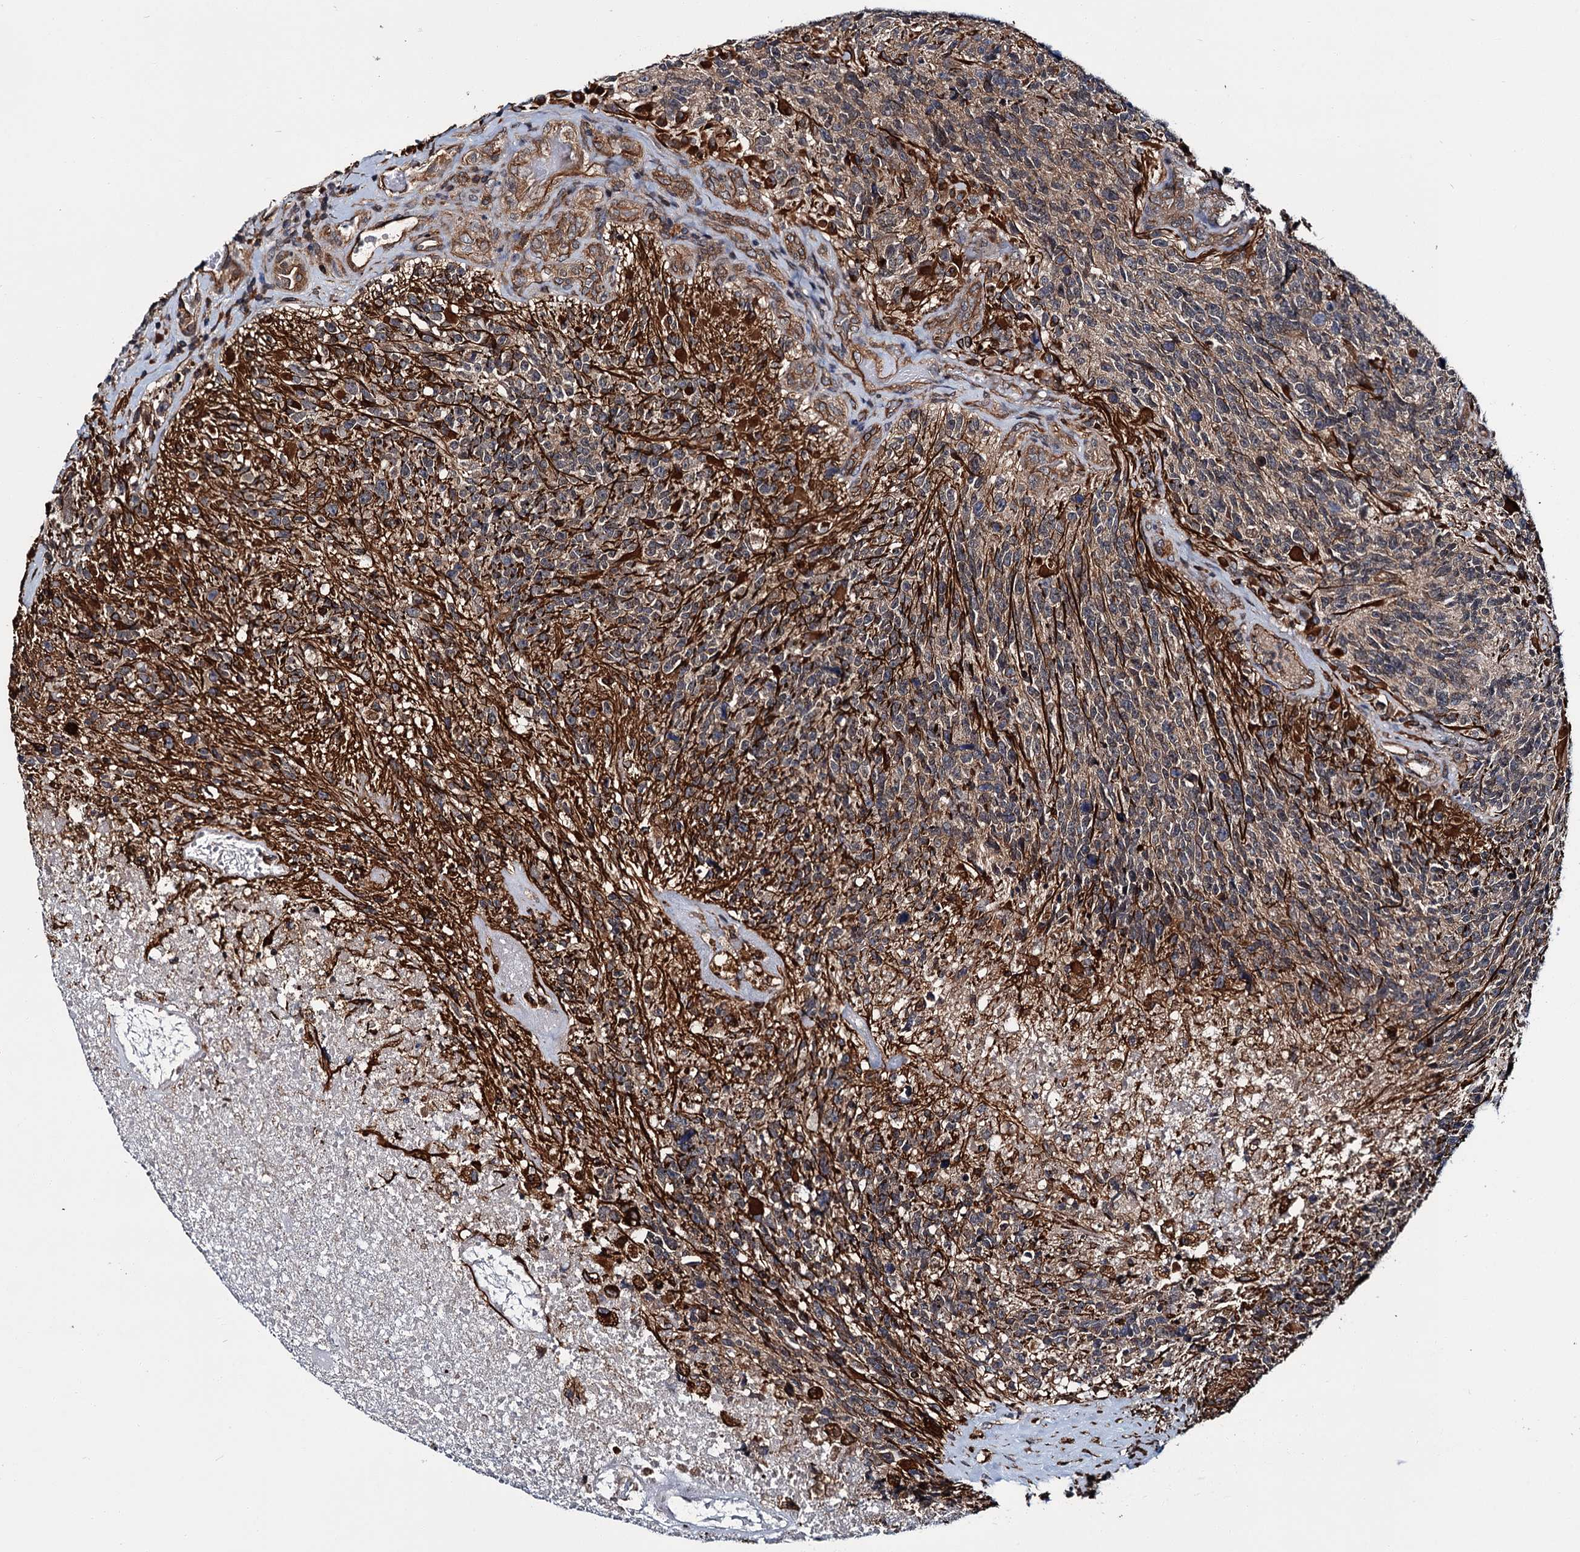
{"staining": {"intensity": "negative", "quantity": "none", "location": "none"}, "tissue": "glioma", "cell_type": "Tumor cells", "image_type": "cancer", "snomed": [{"axis": "morphology", "description": "Glioma, malignant, High grade"}, {"axis": "topography", "description": "Brain"}], "caption": "Immunohistochemistry of malignant glioma (high-grade) exhibits no staining in tumor cells.", "gene": "ZFYVE19", "patient": {"sex": "male", "age": 76}}